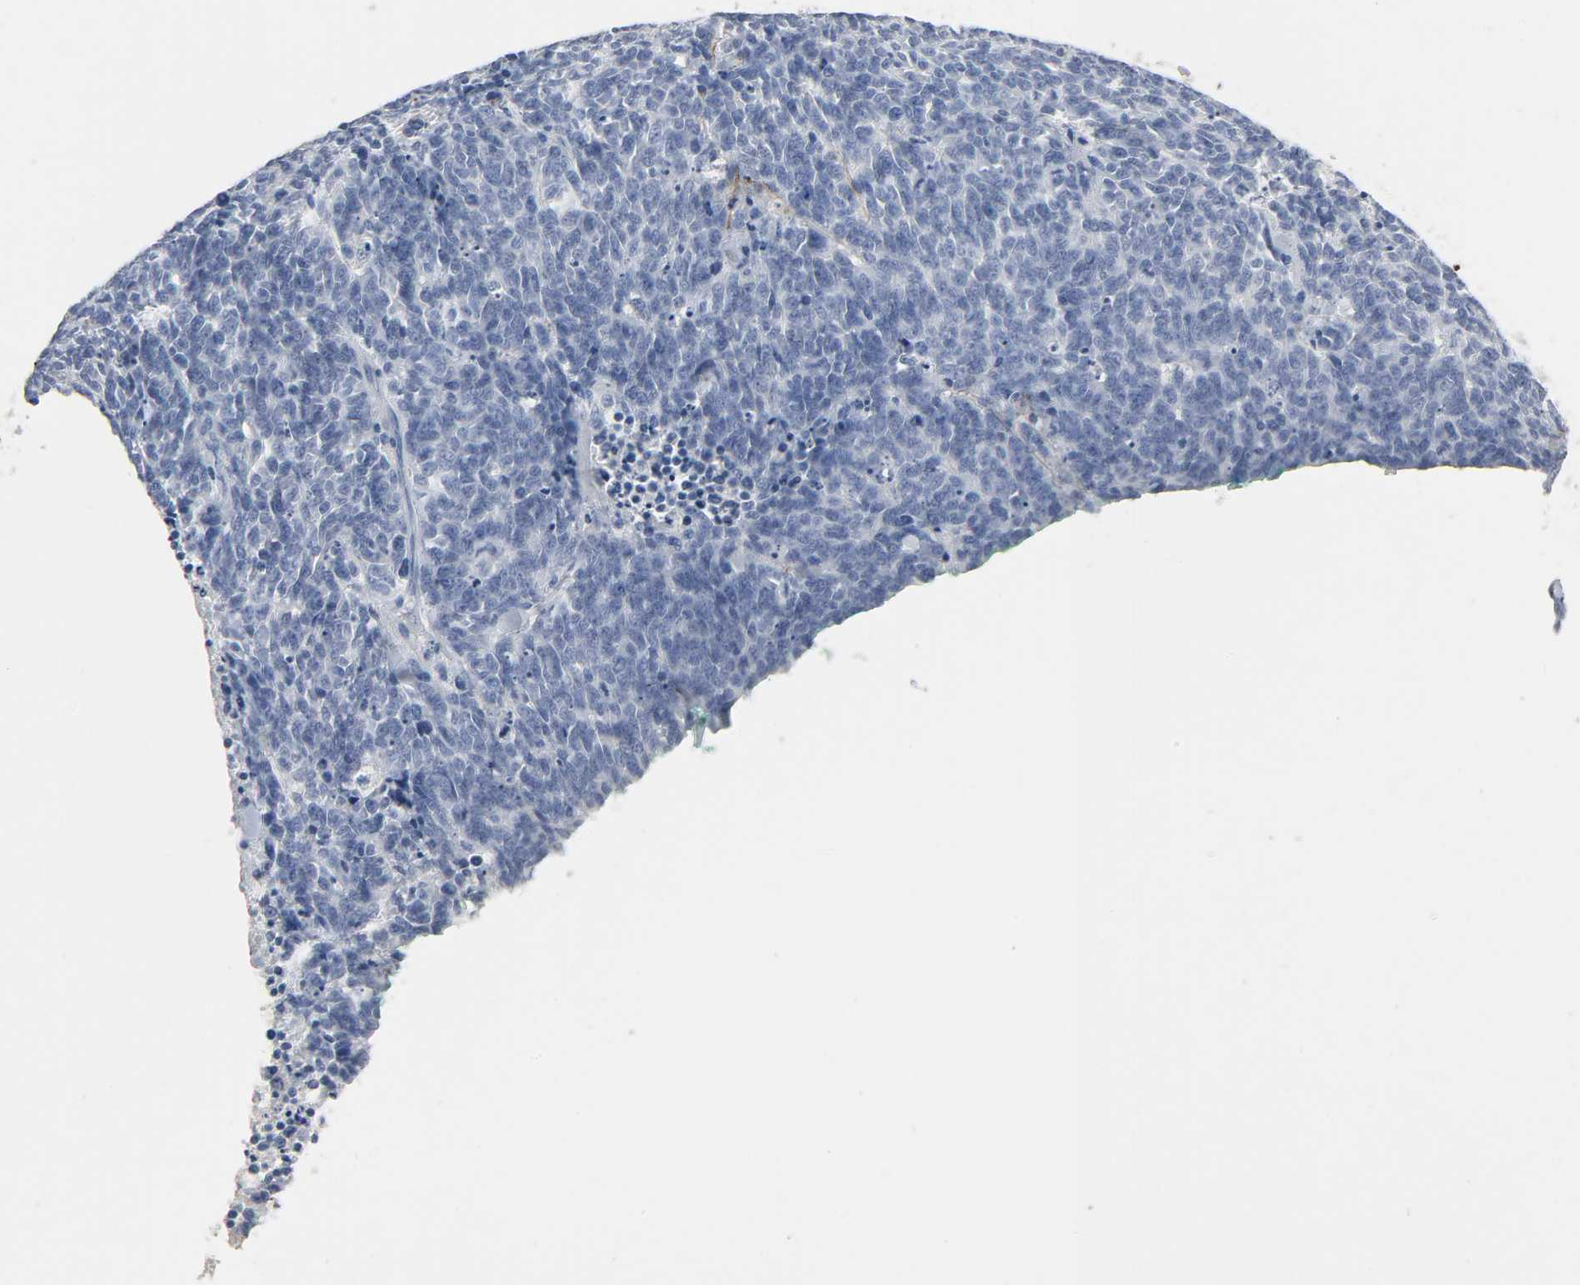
{"staining": {"intensity": "negative", "quantity": "none", "location": "none"}, "tissue": "lung cancer", "cell_type": "Tumor cells", "image_type": "cancer", "snomed": [{"axis": "morphology", "description": "Neoplasm, malignant, NOS"}, {"axis": "topography", "description": "Lung"}], "caption": "A high-resolution micrograph shows immunohistochemistry staining of lung malignant neoplasm, which exhibits no significant positivity in tumor cells.", "gene": "FBLN5", "patient": {"sex": "female", "age": 58}}